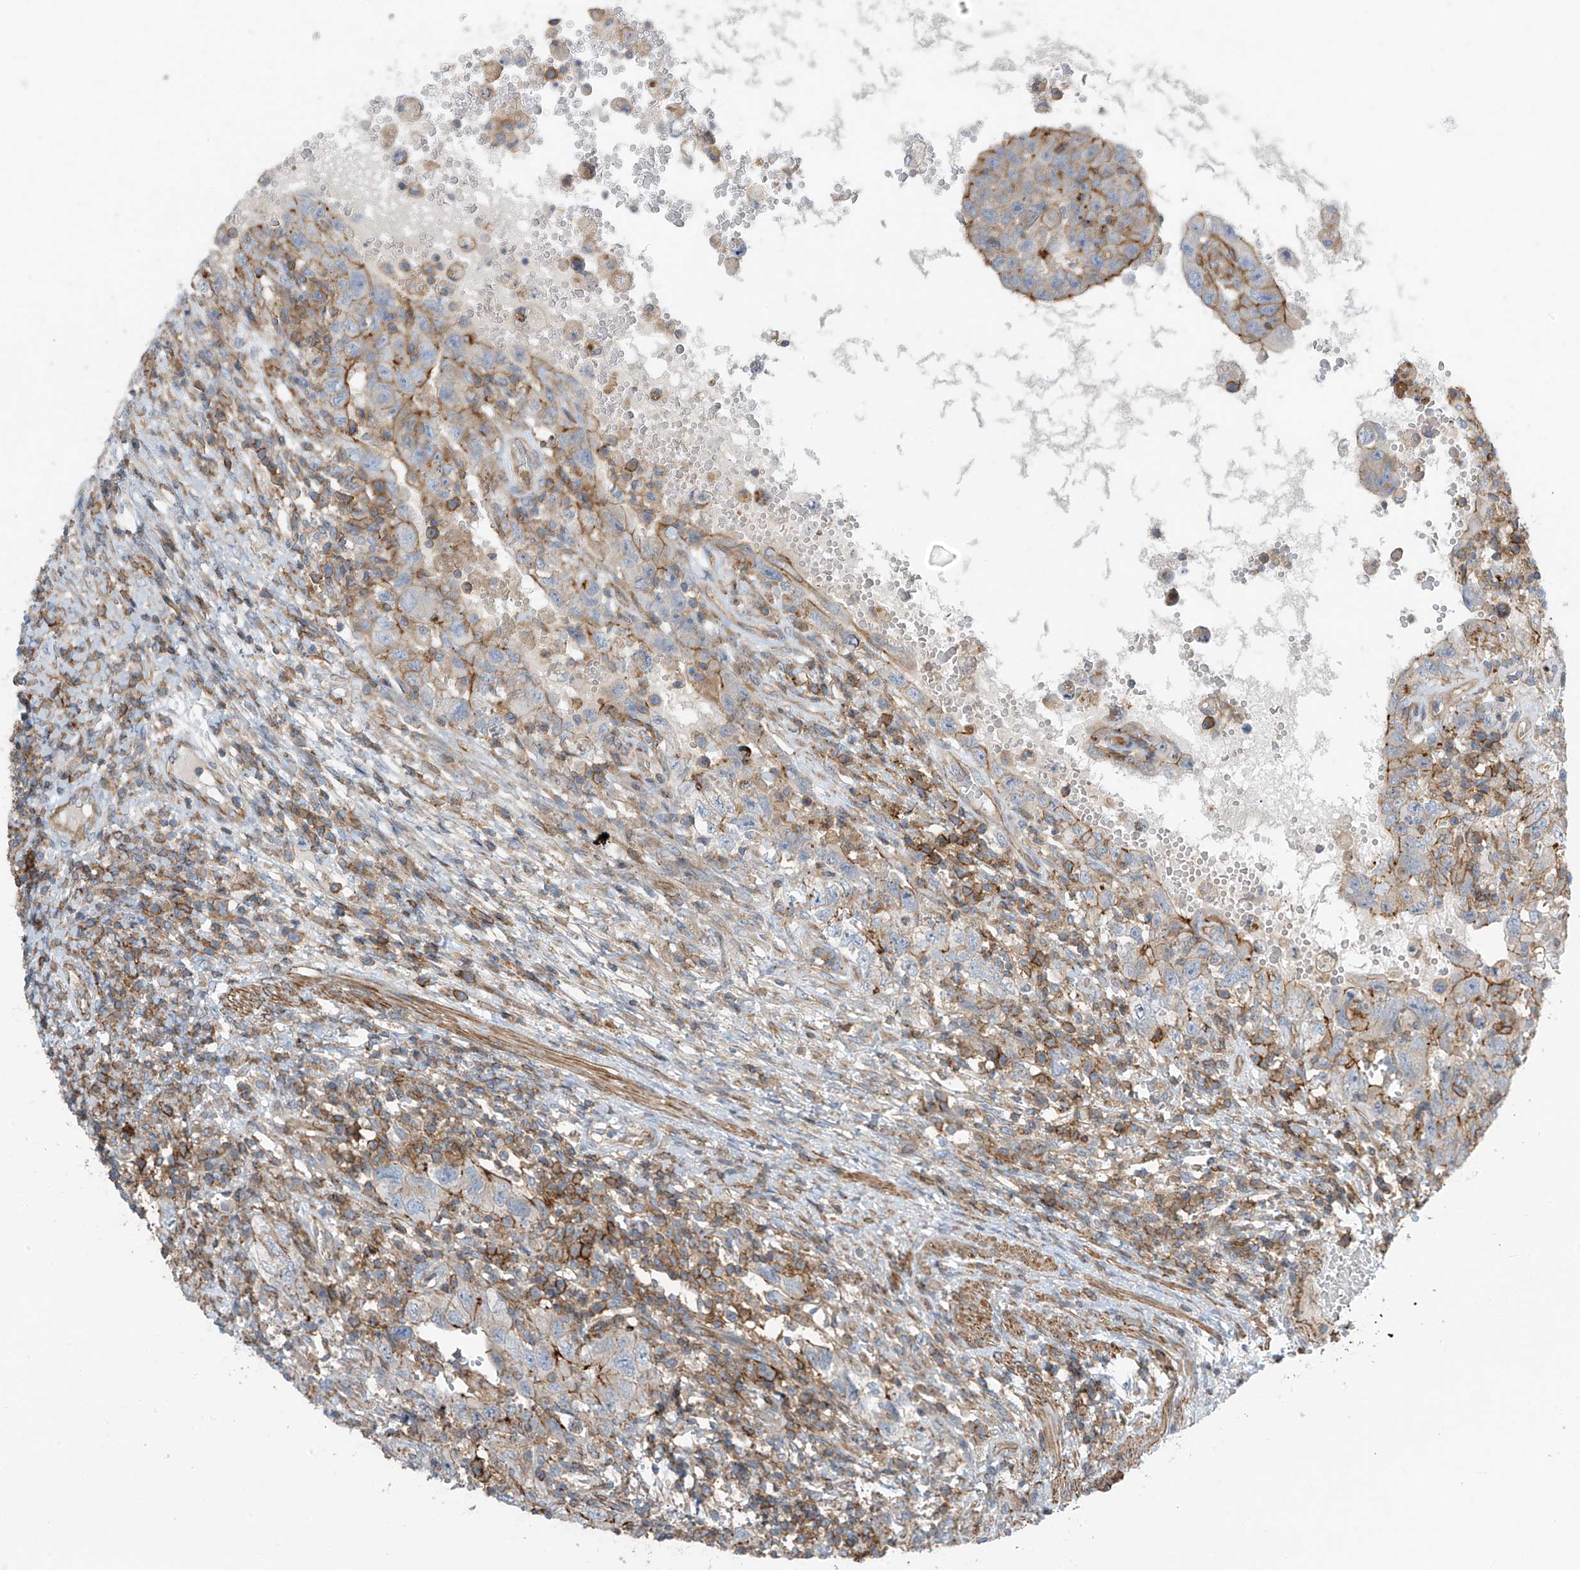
{"staining": {"intensity": "moderate", "quantity": "<25%", "location": "cytoplasmic/membranous"}, "tissue": "testis cancer", "cell_type": "Tumor cells", "image_type": "cancer", "snomed": [{"axis": "morphology", "description": "Carcinoma, Embryonal, NOS"}, {"axis": "topography", "description": "Testis"}], "caption": "Human testis cancer stained with a protein marker exhibits moderate staining in tumor cells.", "gene": "SLC1A5", "patient": {"sex": "male", "age": 26}}